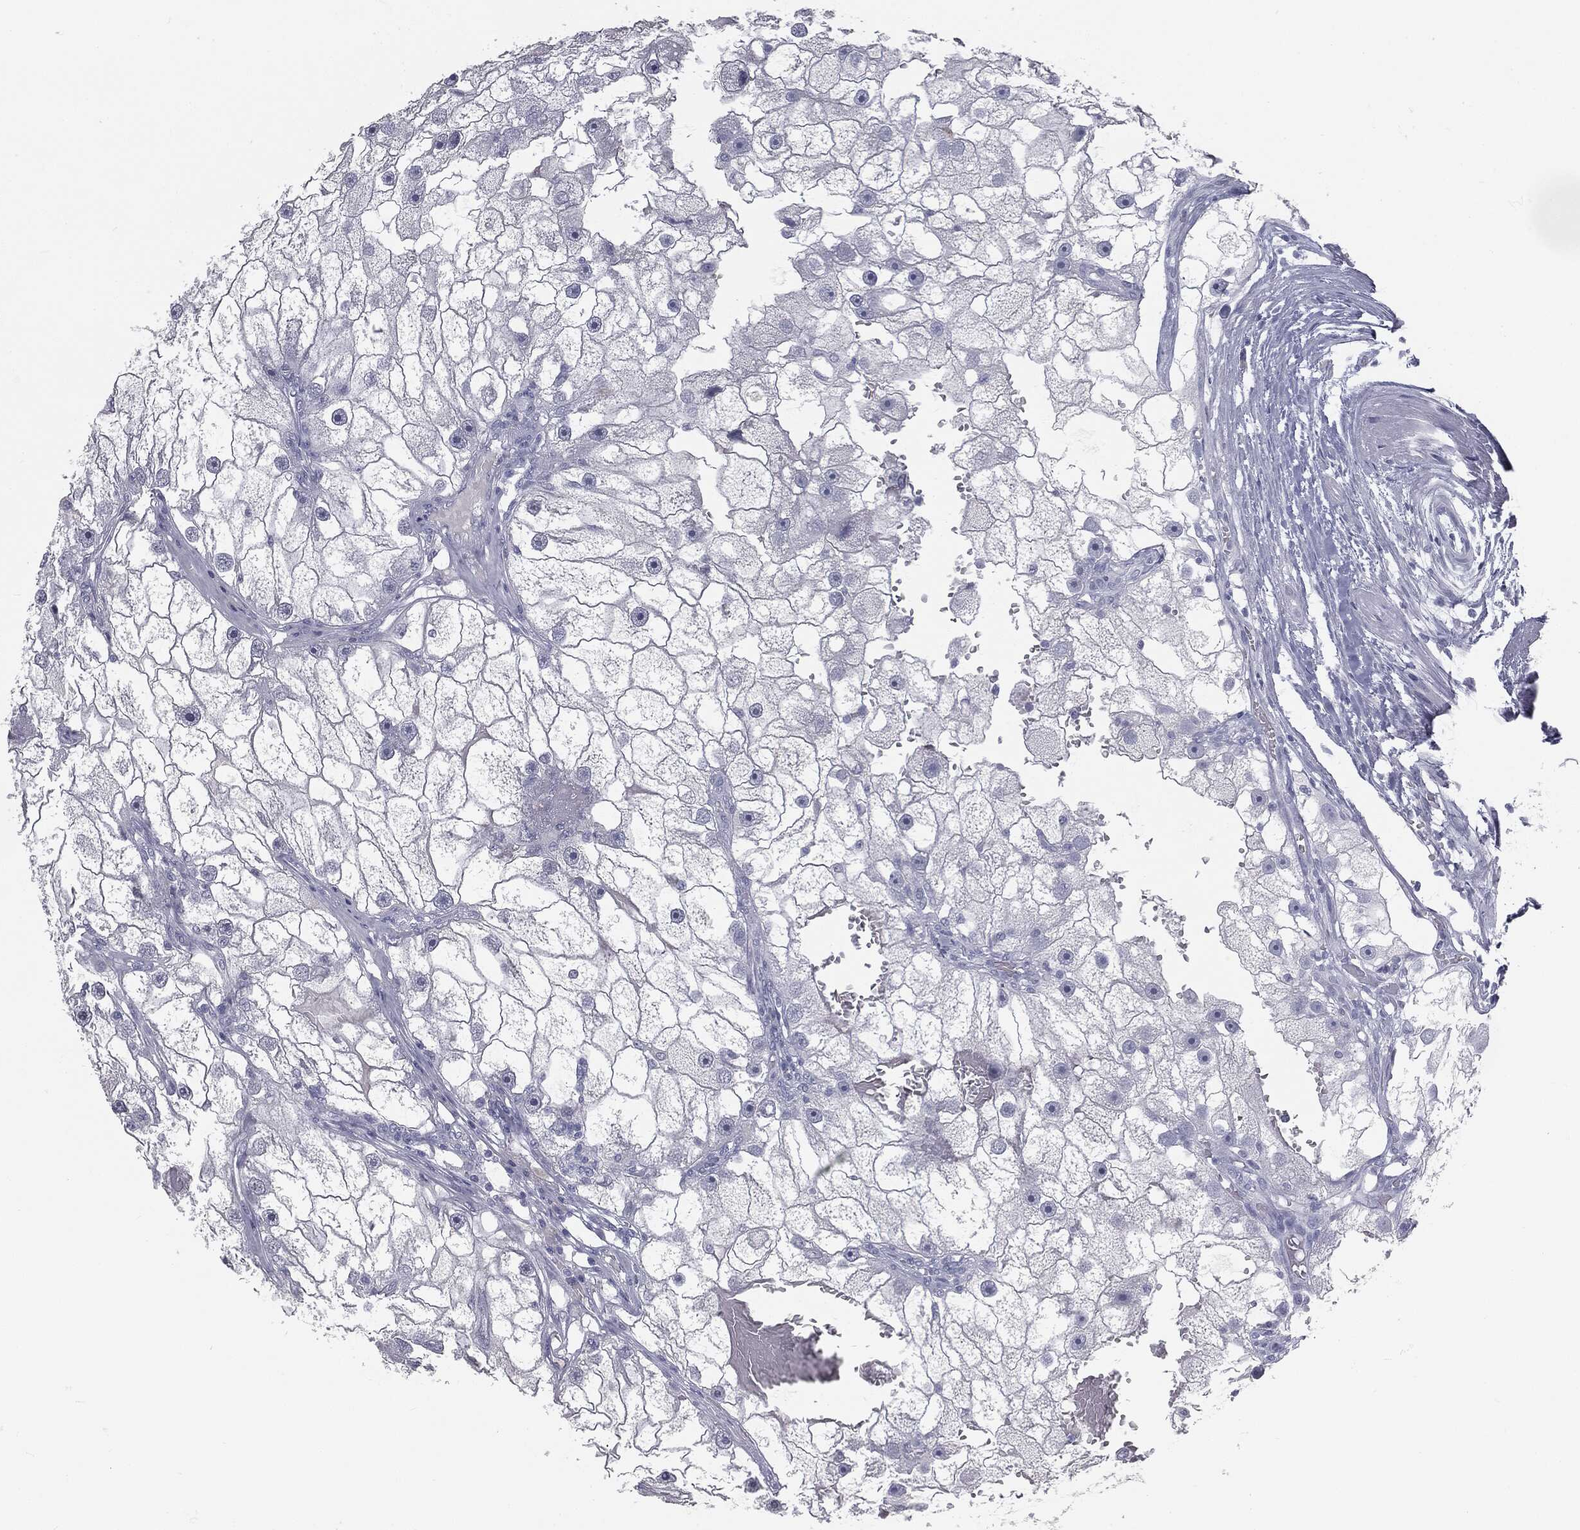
{"staining": {"intensity": "negative", "quantity": "none", "location": "none"}, "tissue": "renal cancer", "cell_type": "Tumor cells", "image_type": "cancer", "snomed": [{"axis": "morphology", "description": "Adenocarcinoma, NOS"}, {"axis": "topography", "description": "Kidney"}], "caption": "An image of adenocarcinoma (renal) stained for a protein displays no brown staining in tumor cells.", "gene": "MUC5AC", "patient": {"sex": "male", "age": 63}}